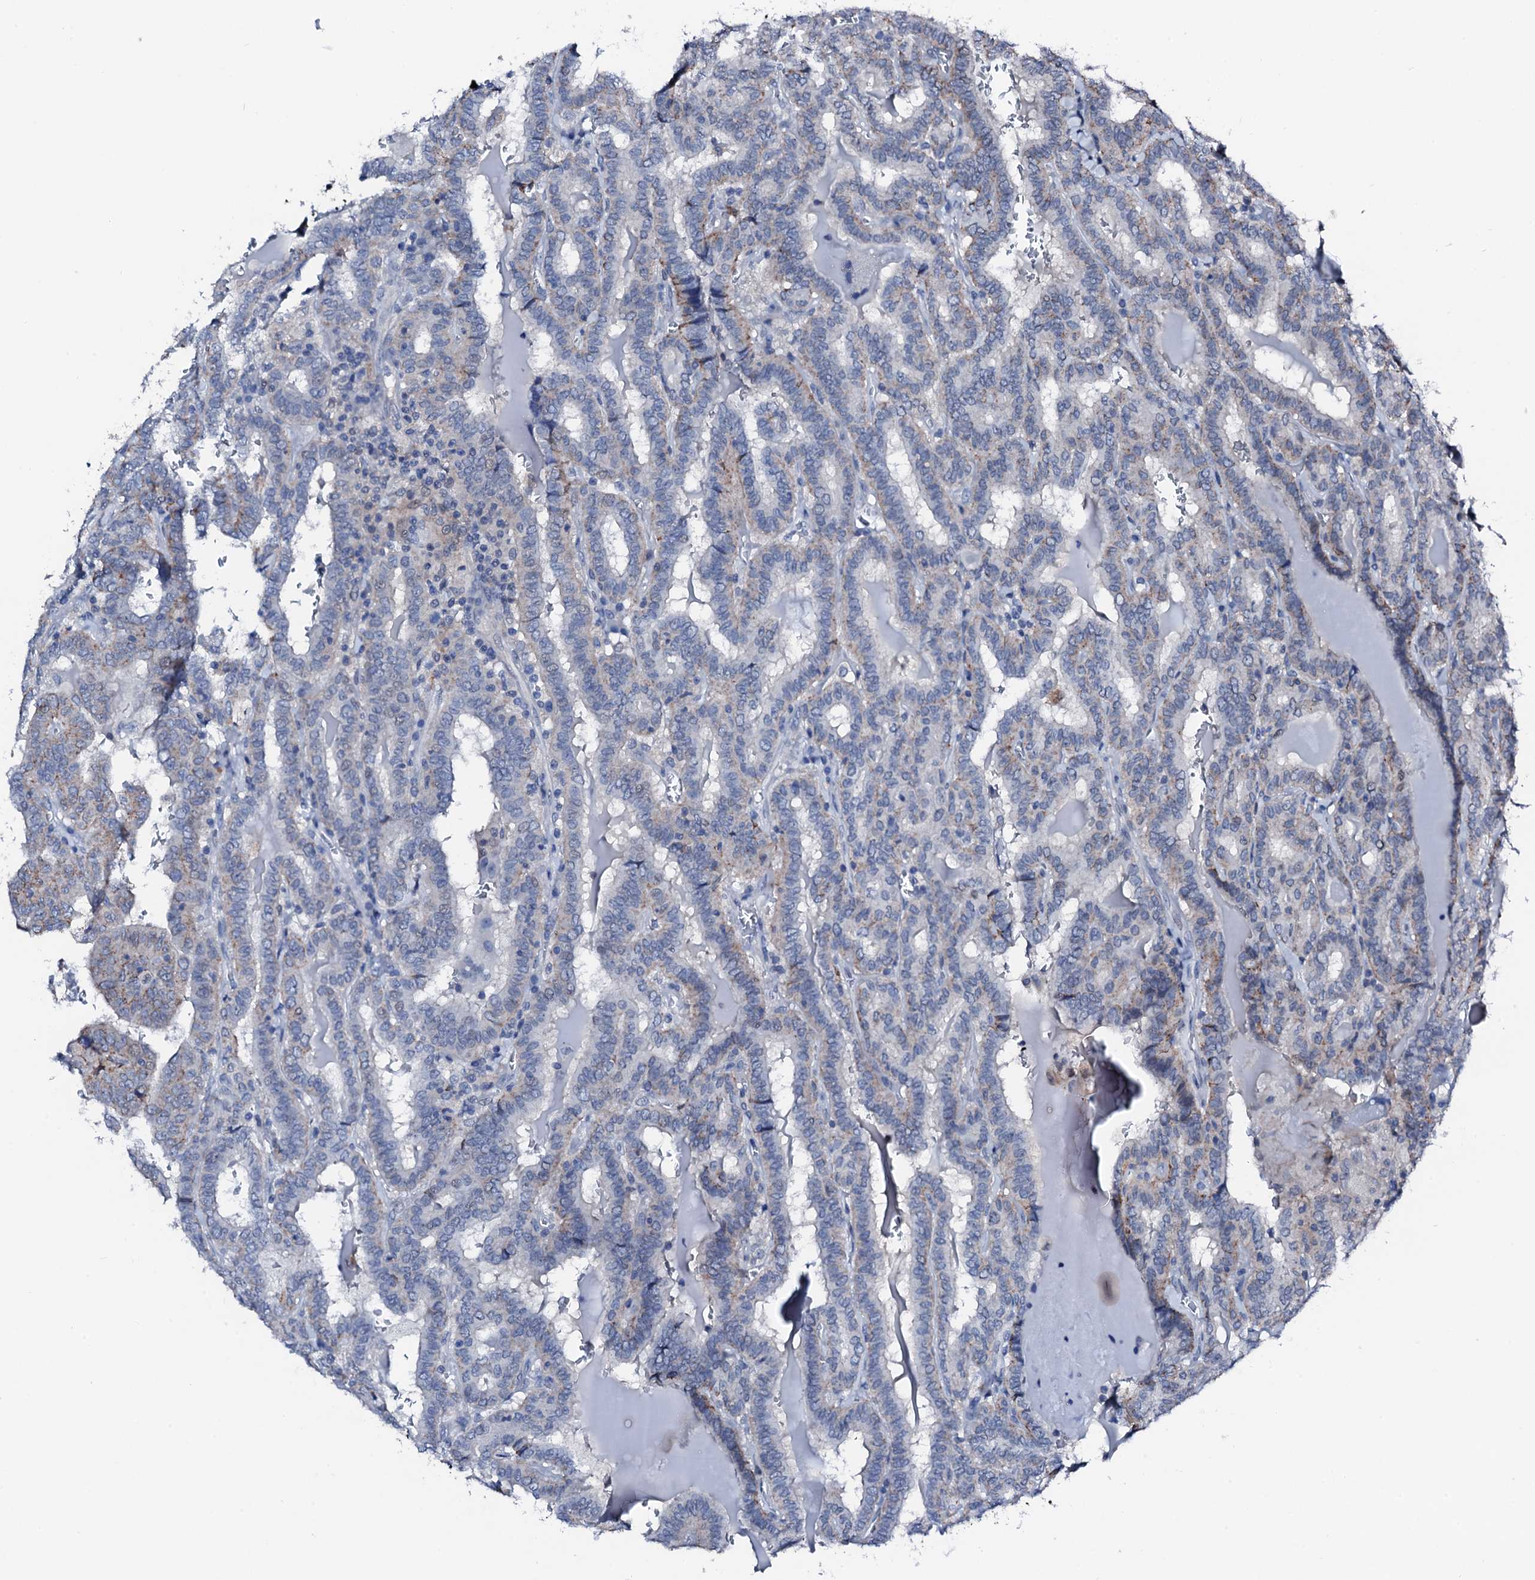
{"staining": {"intensity": "negative", "quantity": "none", "location": "none"}, "tissue": "thyroid cancer", "cell_type": "Tumor cells", "image_type": "cancer", "snomed": [{"axis": "morphology", "description": "Papillary adenocarcinoma, NOS"}, {"axis": "topography", "description": "Thyroid gland"}], "caption": "This is an immunohistochemistry (IHC) image of thyroid cancer (papillary adenocarcinoma). There is no positivity in tumor cells.", "gene": "TRAFD1", "patient": {"sex": "female", "age": 72}}